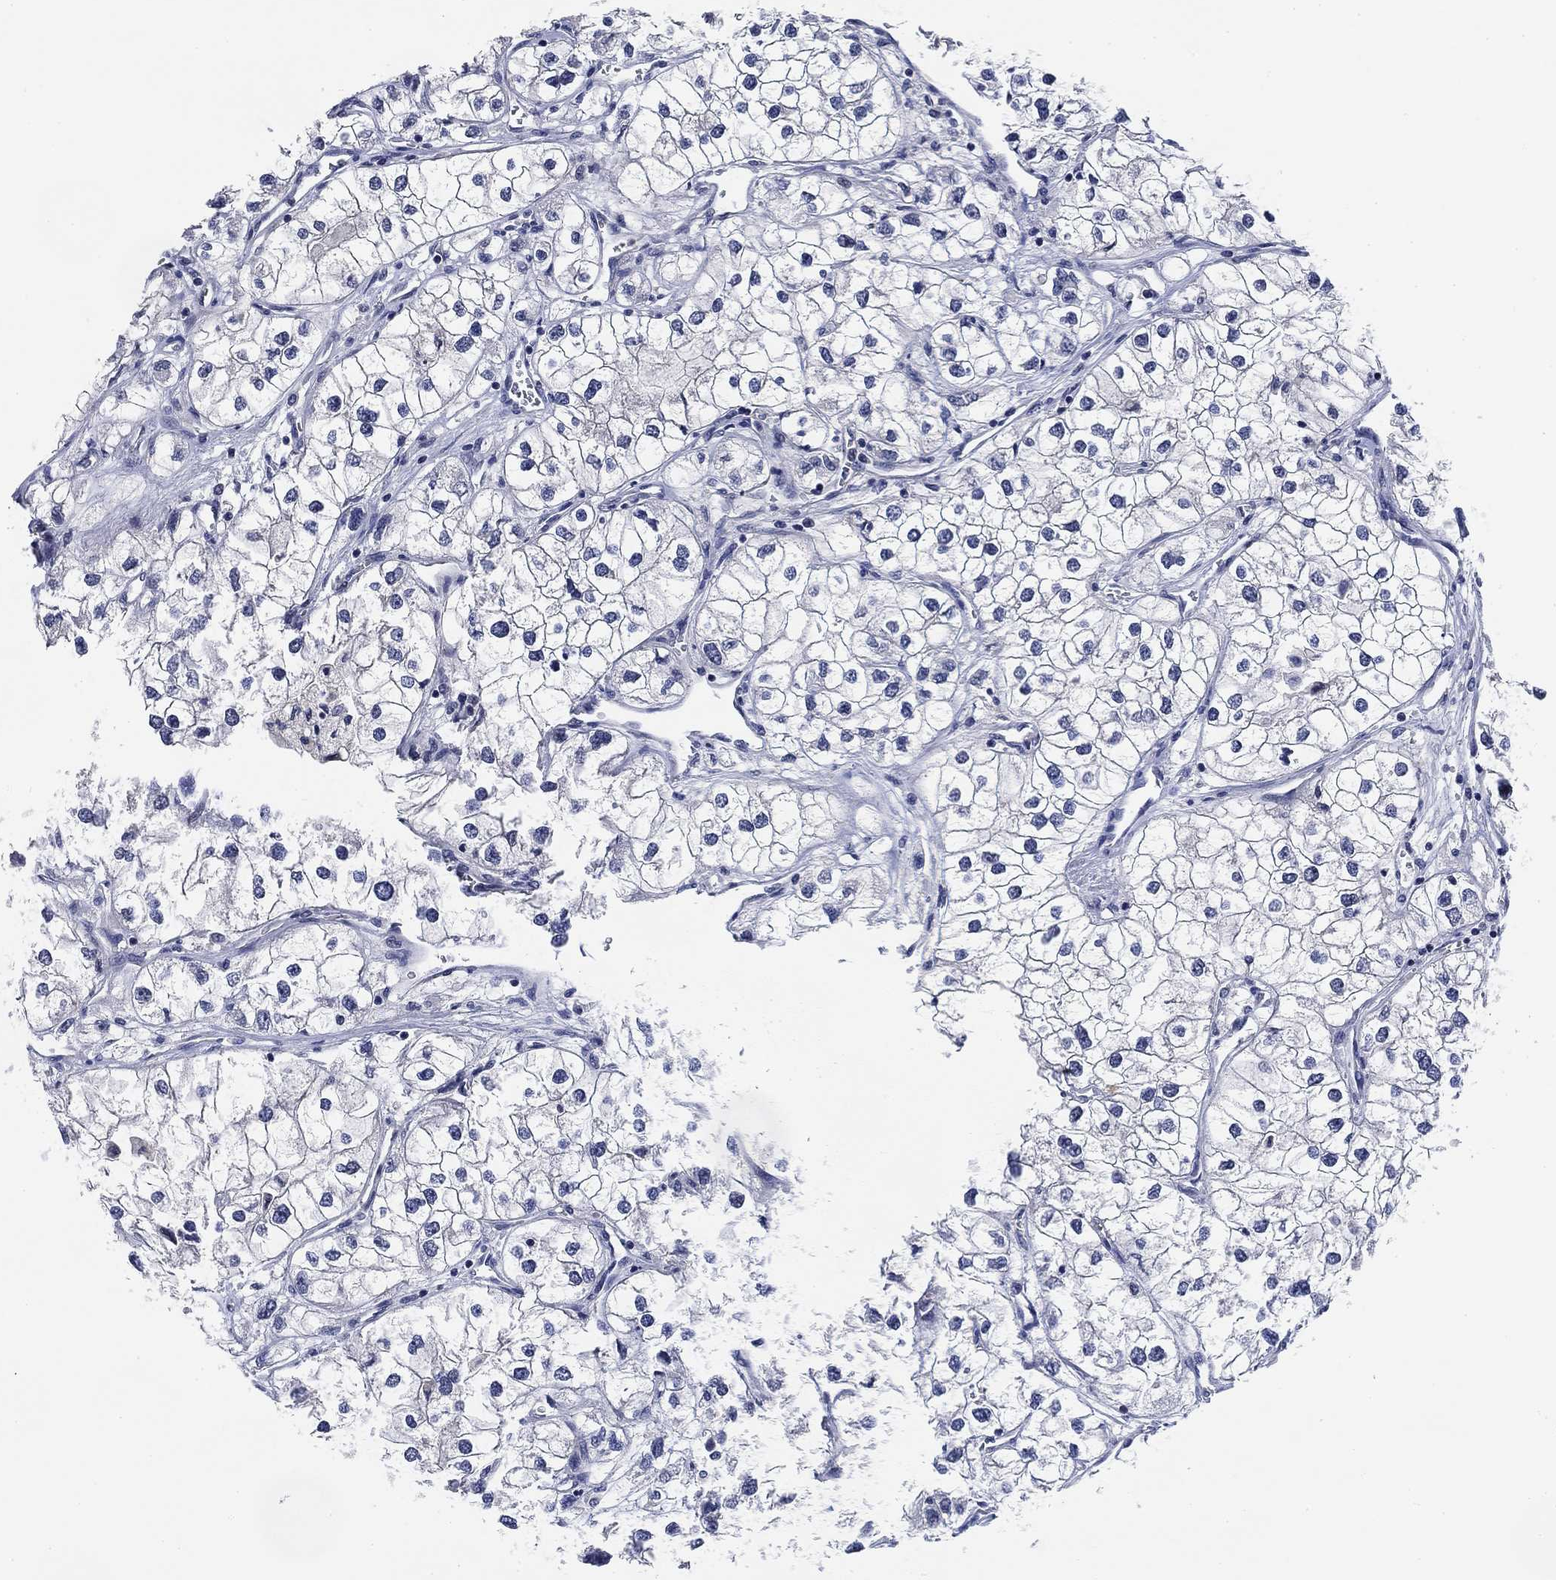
{"staining": {"intensity": "negative", "quantity": "none", "location": "none"}, "tissue": "renal cancer", "cell_type": "Tumor cells", "image_type": "cancer", "snomed": [{"axis": "morphology", "description": "Adenocarcinoma, NOS"}, {"axis": "topography", "description": "Kidney"}], "caption": "The micrograph reveals no significant expression in tumor cells of adenocarcinoma (renal).", "gene": "DAZL", "patient": {"sex": "male", "age": 59}}